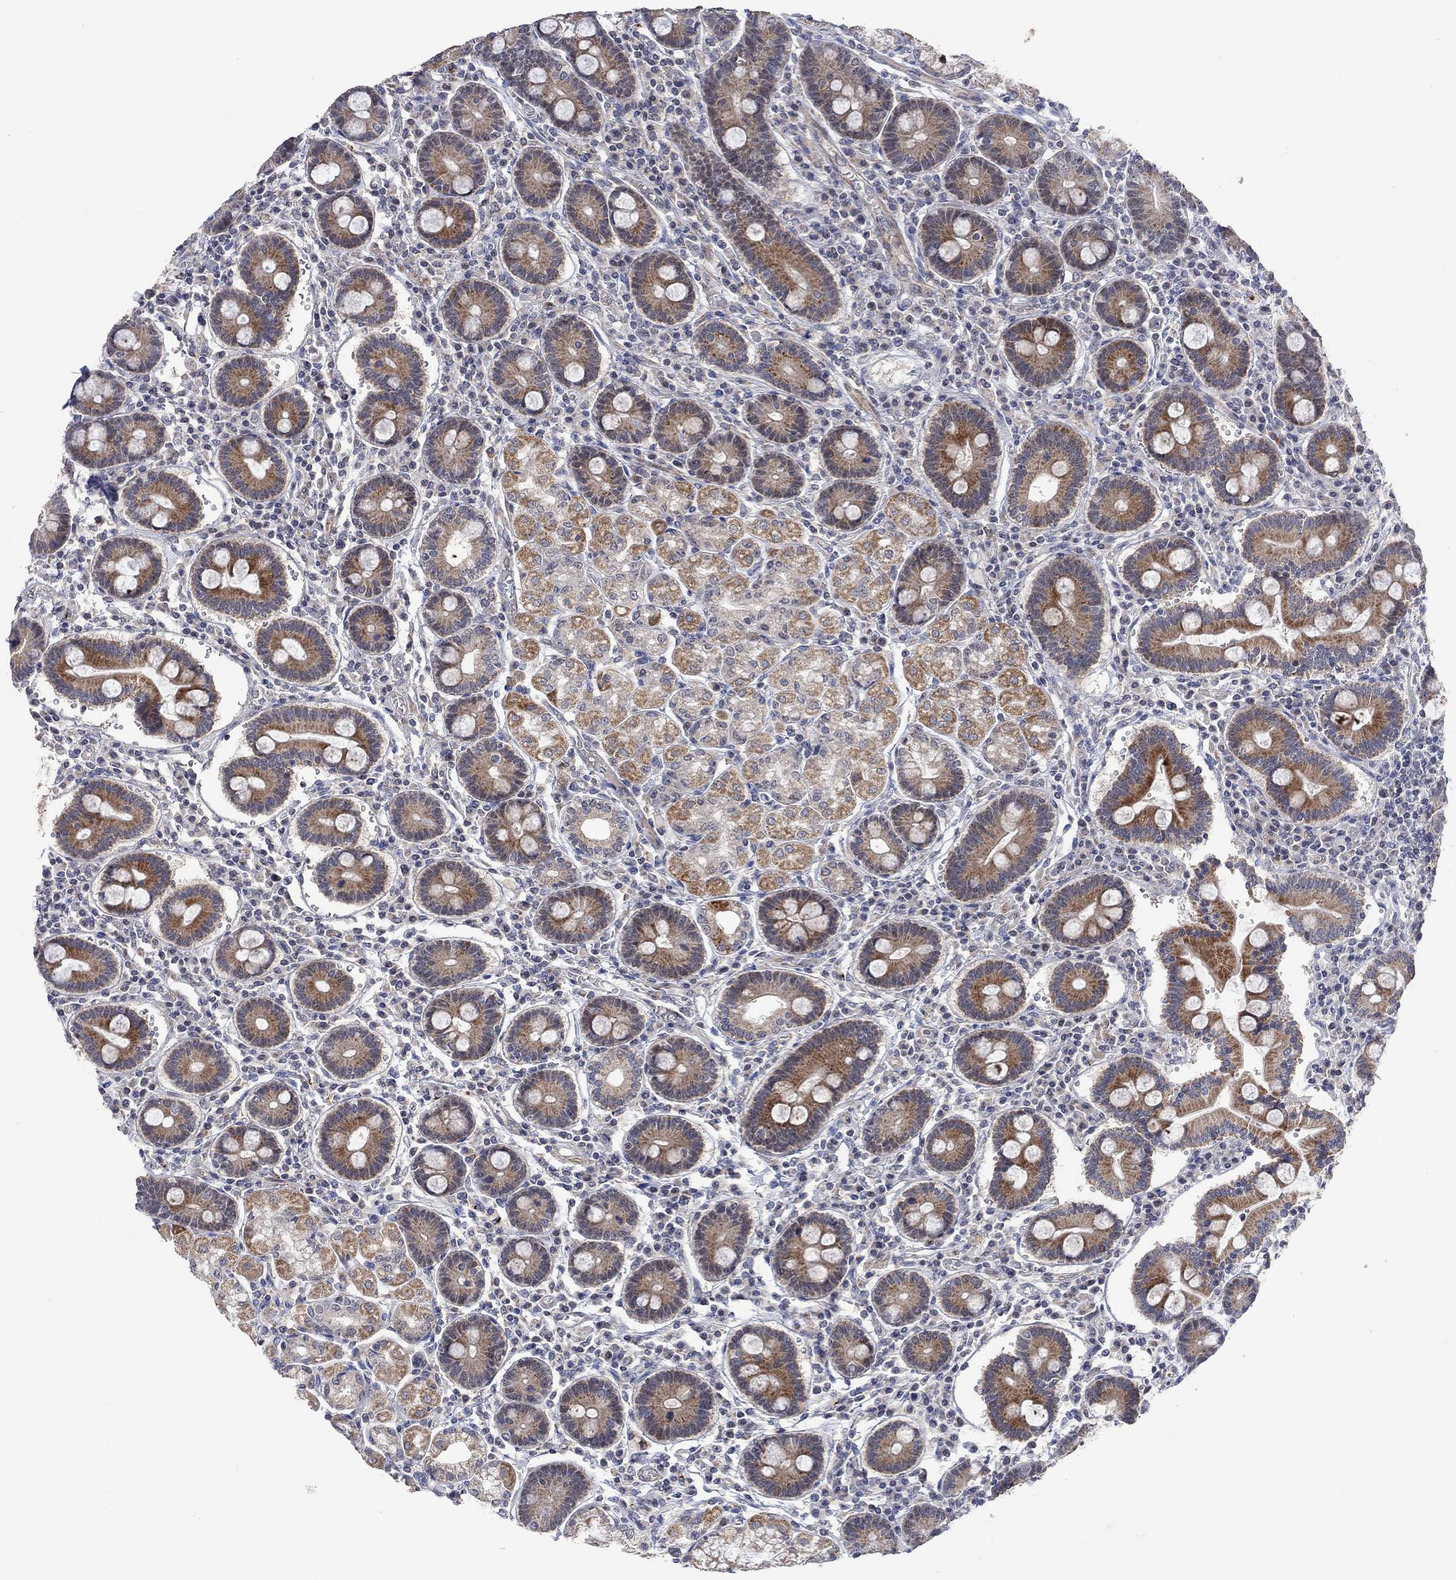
{"staining": {"intensity": "moderate", "quantity": "25%-75%", "location": "cytoplasmic/membranous"}, "tissue": "duodenum", "cell_type": "Glandular cells", "image_type": "normal", "snomed": [{"axis": "morphology", "description": "Normal tissue, NOS"}, {"axis": "topography", "description": "Duodenum"}], "caption": "Immunohistochemical staining of unremarkable human duodenum exhibits moderate cytoplasmic/membranous protein positivity in about 25%-75% of glandular cells.", "gene": "SLC48A1", "patient": {"sex": "female", "age": 62}}